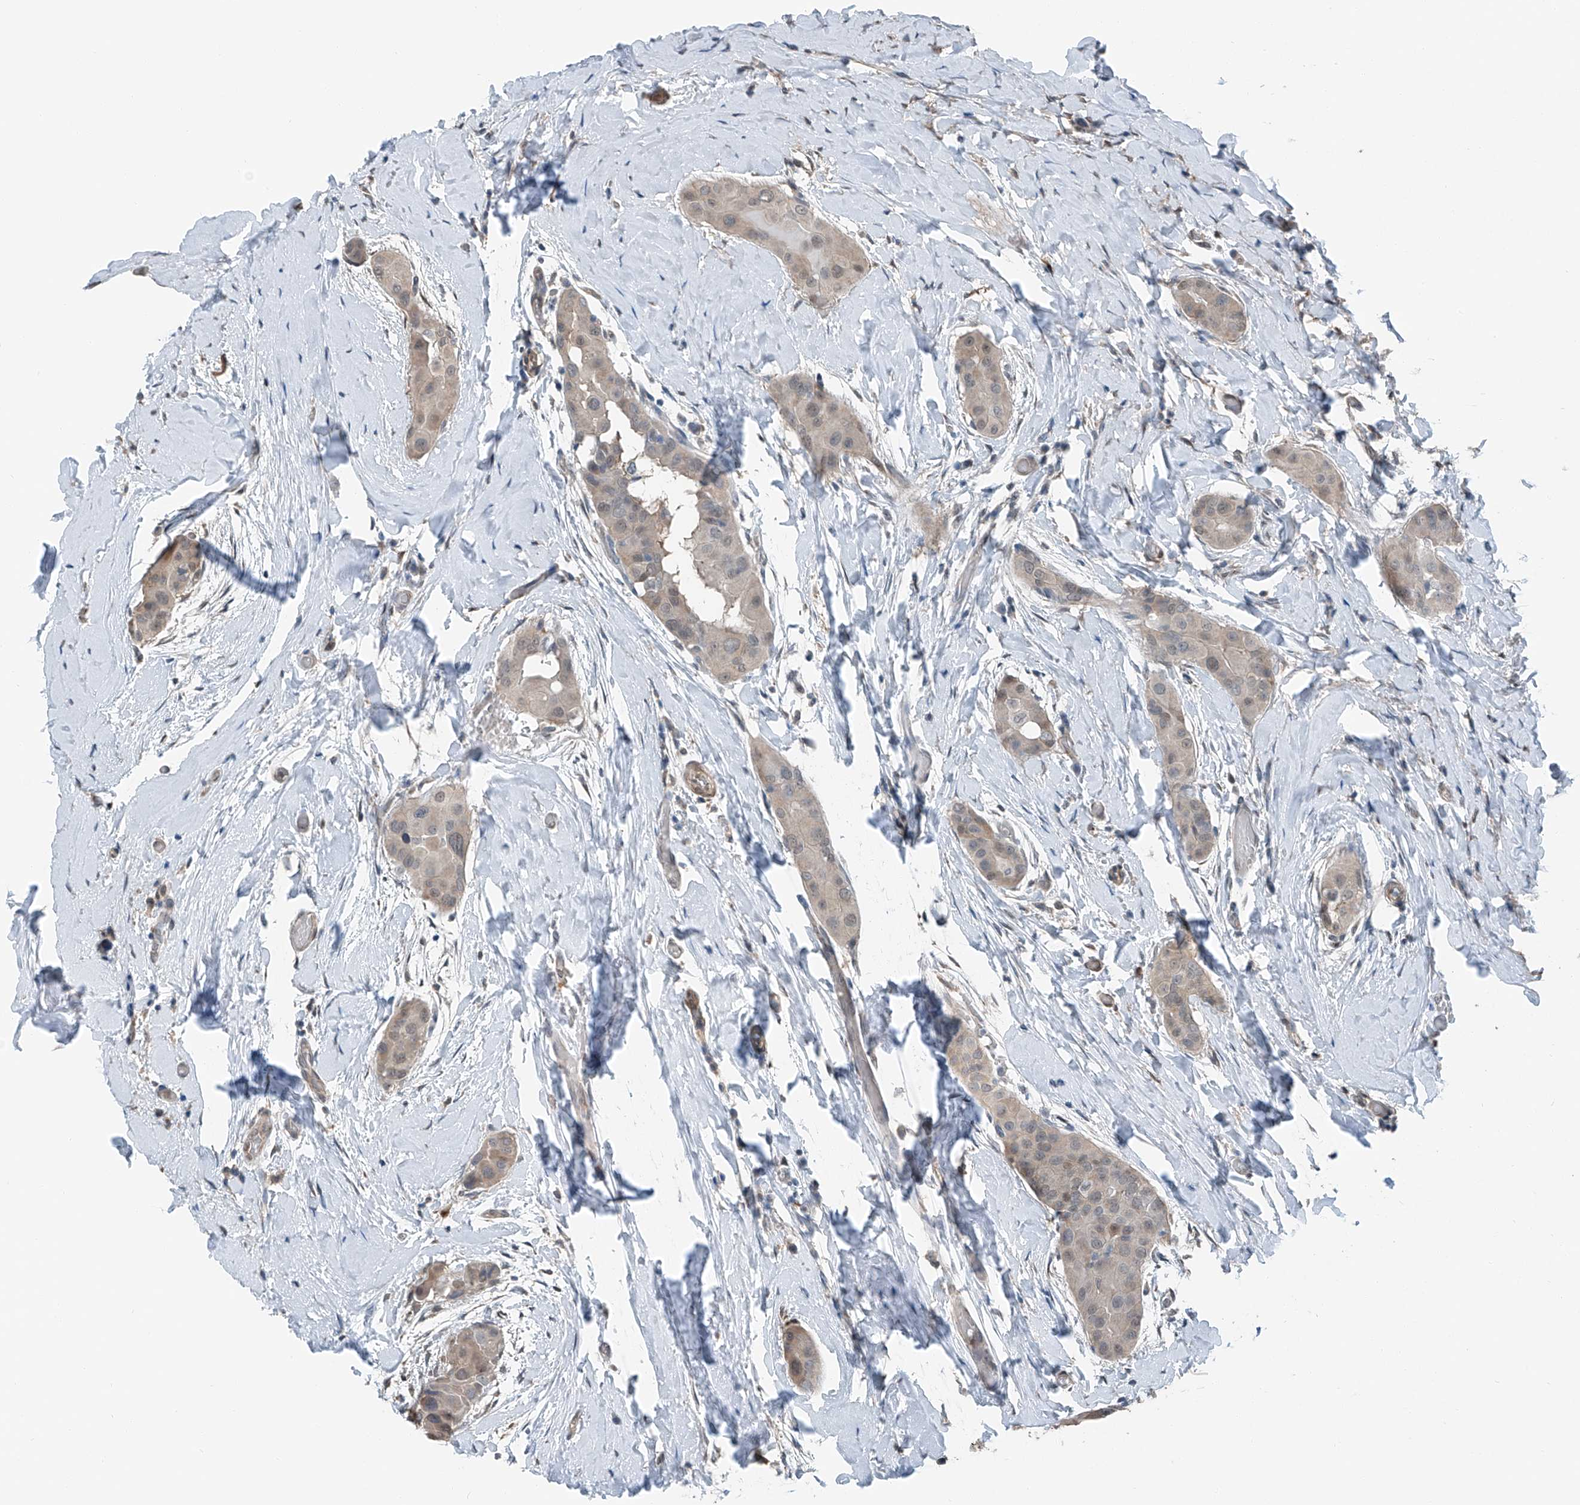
{"staining": {"intensity": "weak", "quantity": "<25%", "location": "cytoplasmic/membranous"}, "tissue": "thyroid cancer", "cell_type": "Tumor cells", "image_type": "cancer", "snomed": [{"axis": "morphology", "description": "Papillary adenocarcinoma, NOS"}, {"axis": "topography", "description": "Thyroid gland"}], "caption": "Tumor cells show no significant protein positivity in thyroid papillary adenocarcinoma. The staining is performed using DAB (3,3'-diaminobenzidine) brown chromogen with nuclei counter-stained in using hematoxylin.", "gene": "HSPA6", "patient": {"sex": "male", "age": 33}}